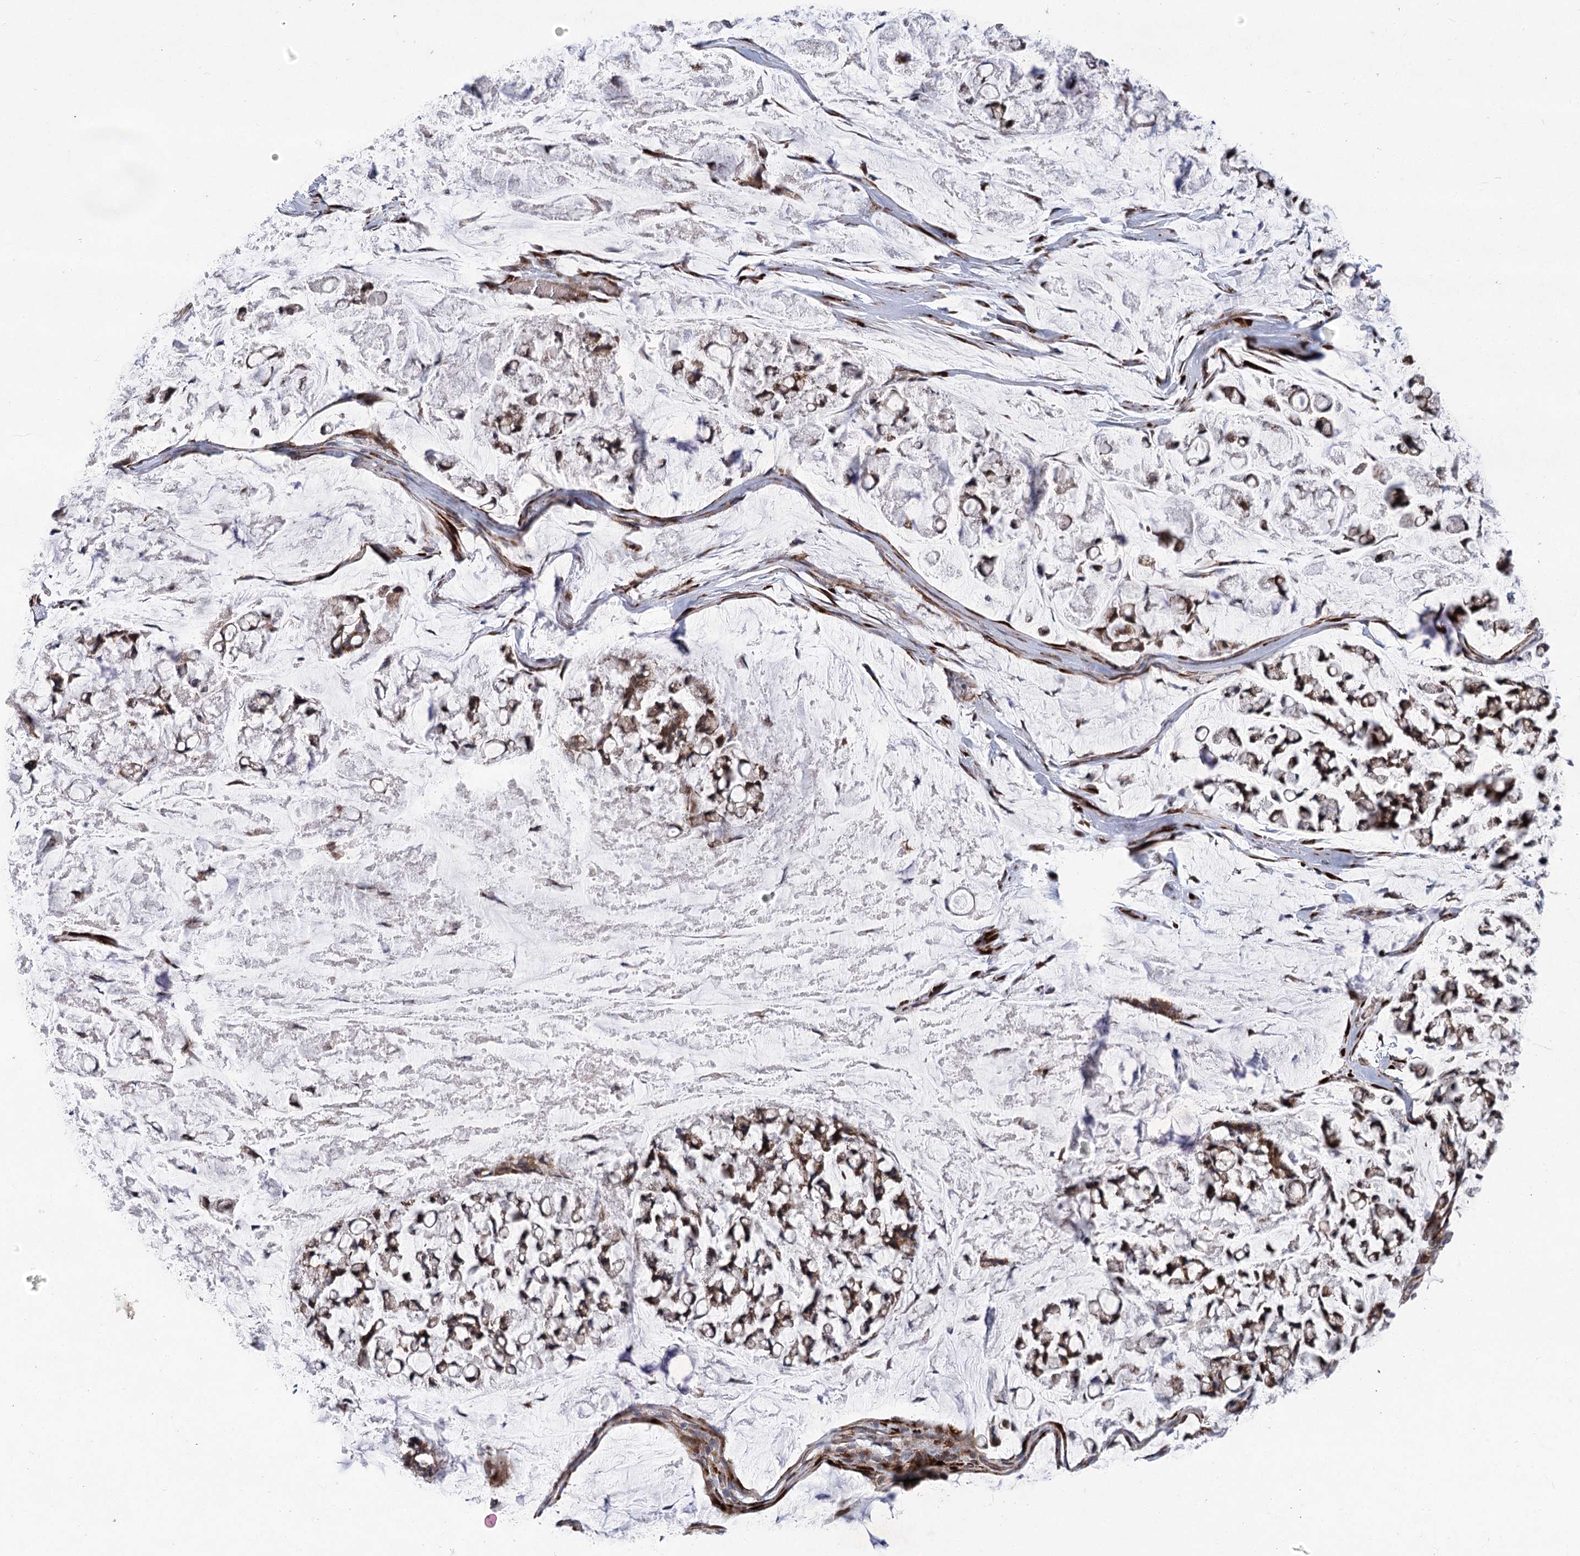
{"staining": {"intensity": "strong", "quantity": ">75%", "location": "cytoplasmic/membranous"}, "tissue": "stomach cancer", "cell_type": "Tumor cells", "image_type": "cancer", "snomed": [{"axis": "morphology", "description": "Adenocarcinoma, NOS"}, {"axis": "topography", "description": "Stomach, lower"}], "caption": "Immunohistochemical staining of stomach cancer displays strong cytoplasmic/membranous protein staining in about >75% of tumor cells.", "gene": "GCNT4", "patient": {"sex": "male", "age": 67}}